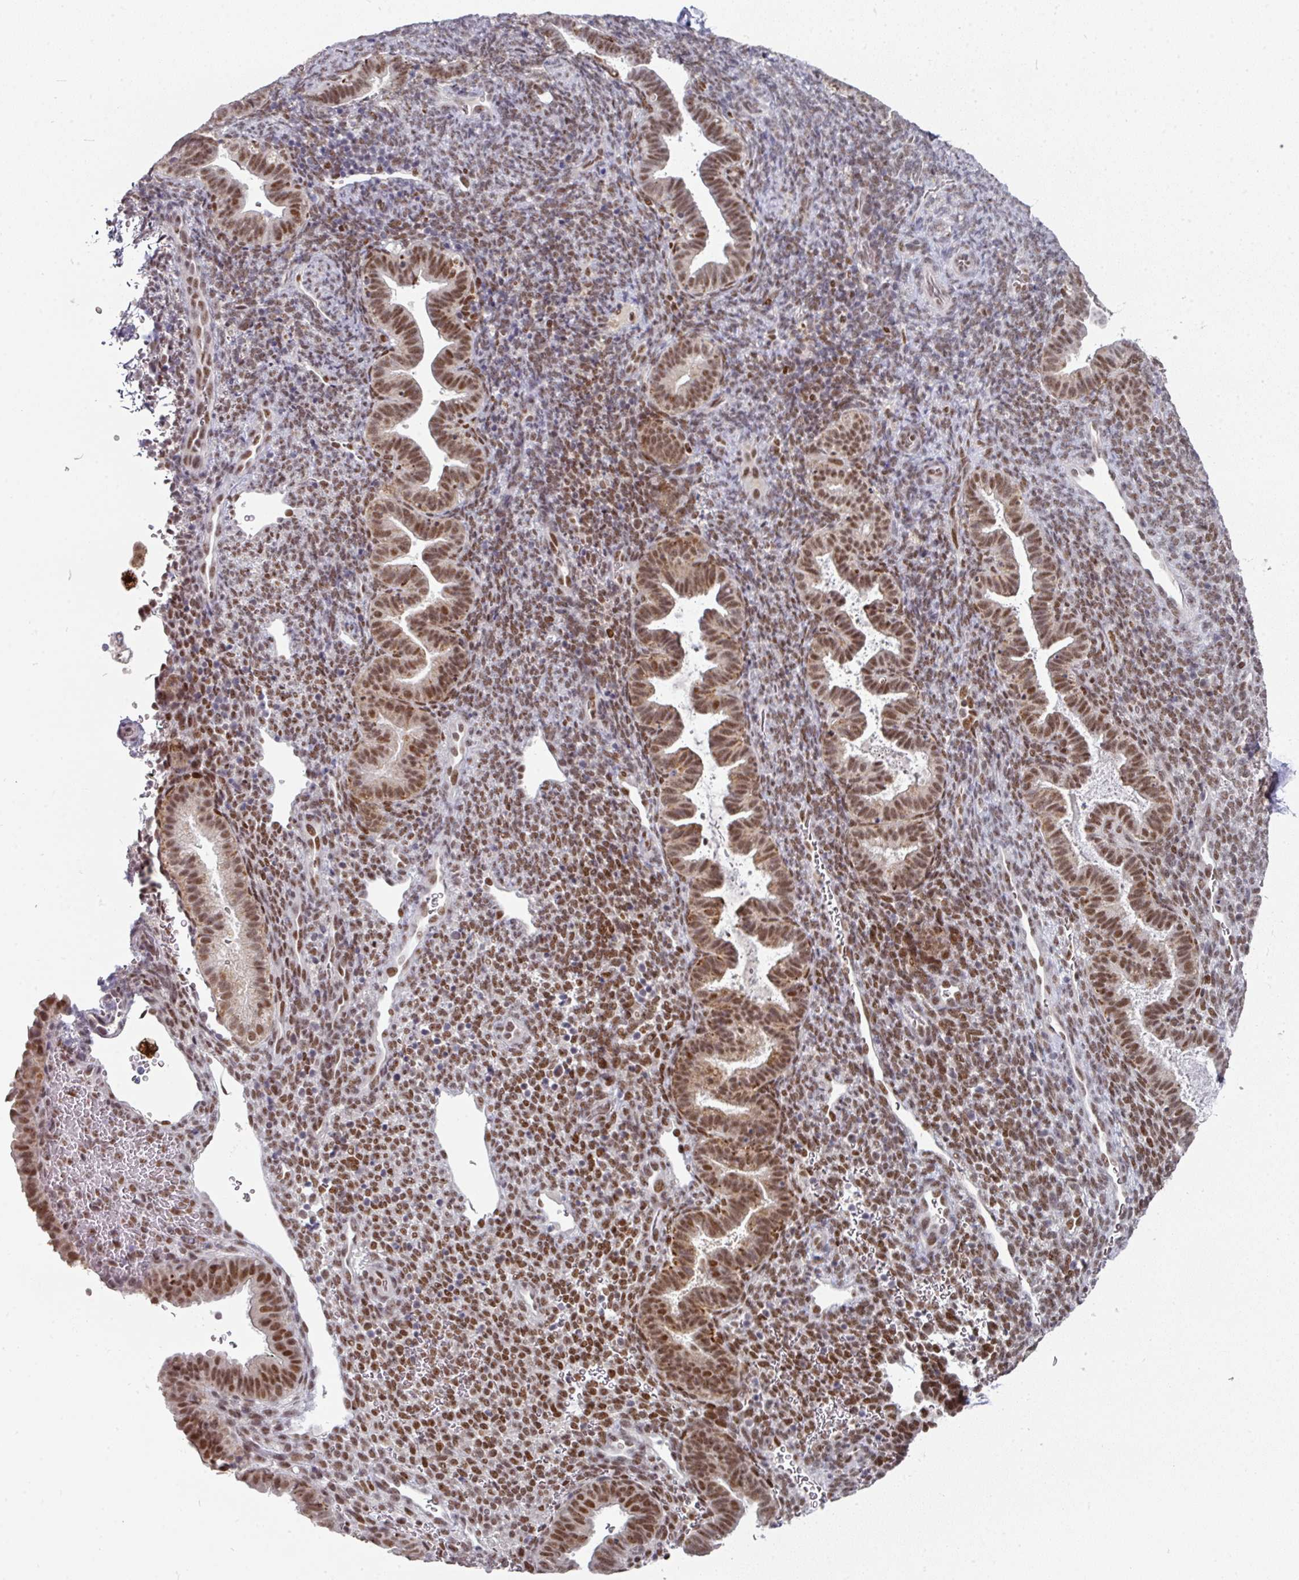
{"staining": {"intensity": "moderate", "quantity": "25%-75%", "location": "nuclear"}, "tissue": "endometrium", "cell_type": "Cells in endometrial stroma", "image_type": "normal", "snomed": [{"axis": "morphology", "description": "Normal tissue, NOS"}, {"axis": "topography", "description": "Endometrium"}], "caption": "A brown stain shows moderate nuclear positivity of a protein in cells in endometrial stroma of benign human endometrium. (DAB (3,3'-diaminobenzidine) IHC, brown staining for protein, blue staining for nuclei).", "gene": "ENSG00000283782", "patient": {"sex": "female", "age": 34}}